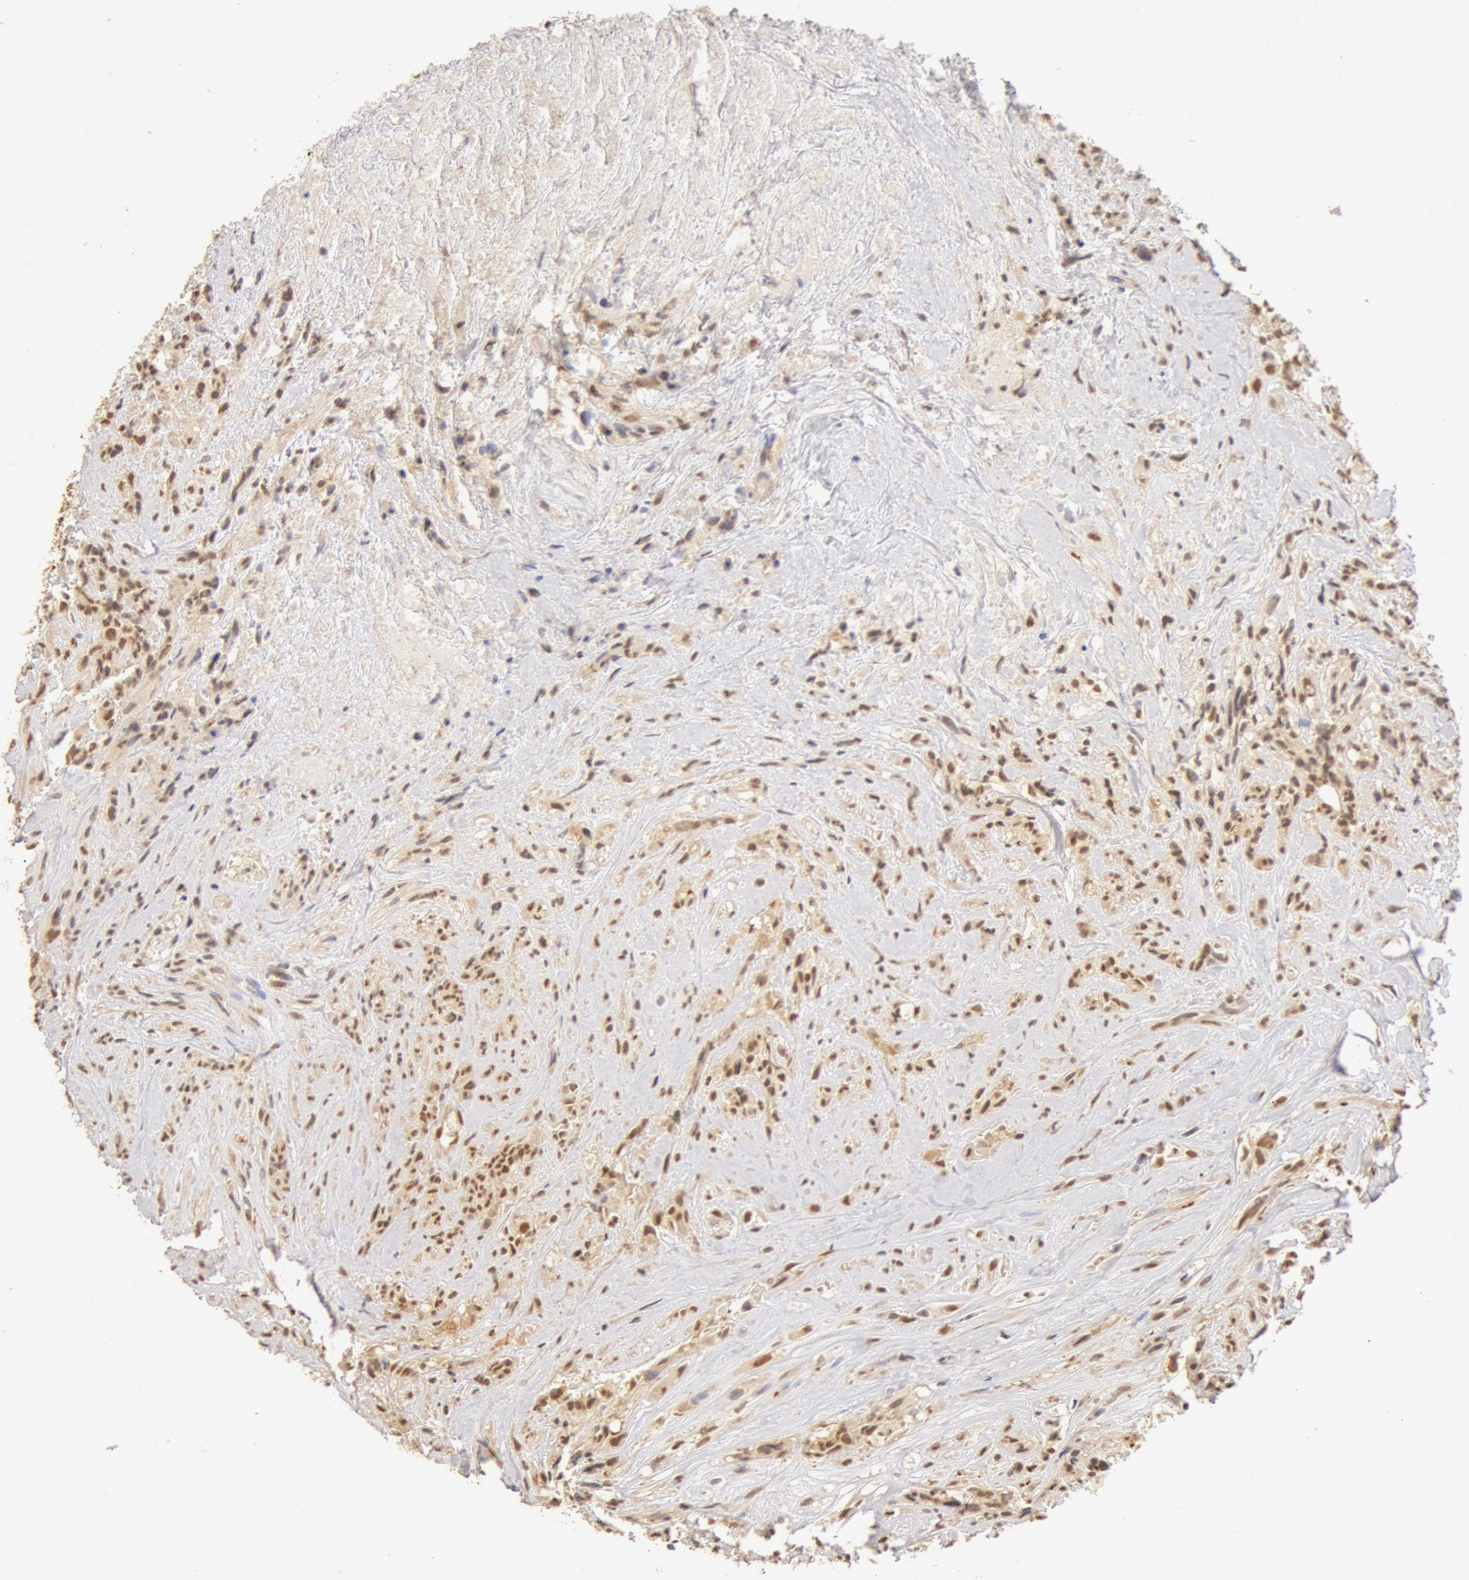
{"staining": {"intensity": "moderate", "quantity": ">75%", "location": "cytoplasmic/membranous,nuclear"}, "tissue": "glioma", "cell_type": "Tumor cells", "image_type": "cancer", "snomed": [{"axis": "morphology", "description": "Glioma, malignant, High grade"}, {"axis": "topography", "description": "Brain"}], "caption": "Moderate cytoplasmic/membranous and nuclear staining is present in about >75% of tumor cells in glioma. The staining was performed using DAB (3,3'-diaminobenzidine) to visualize the protein expression in brown, while the nuclei were stained in blue with hematoxylin (Magnification: 20x).", "gene": "SNRNP70", "patient": {"sex": "male", "age": 48}}